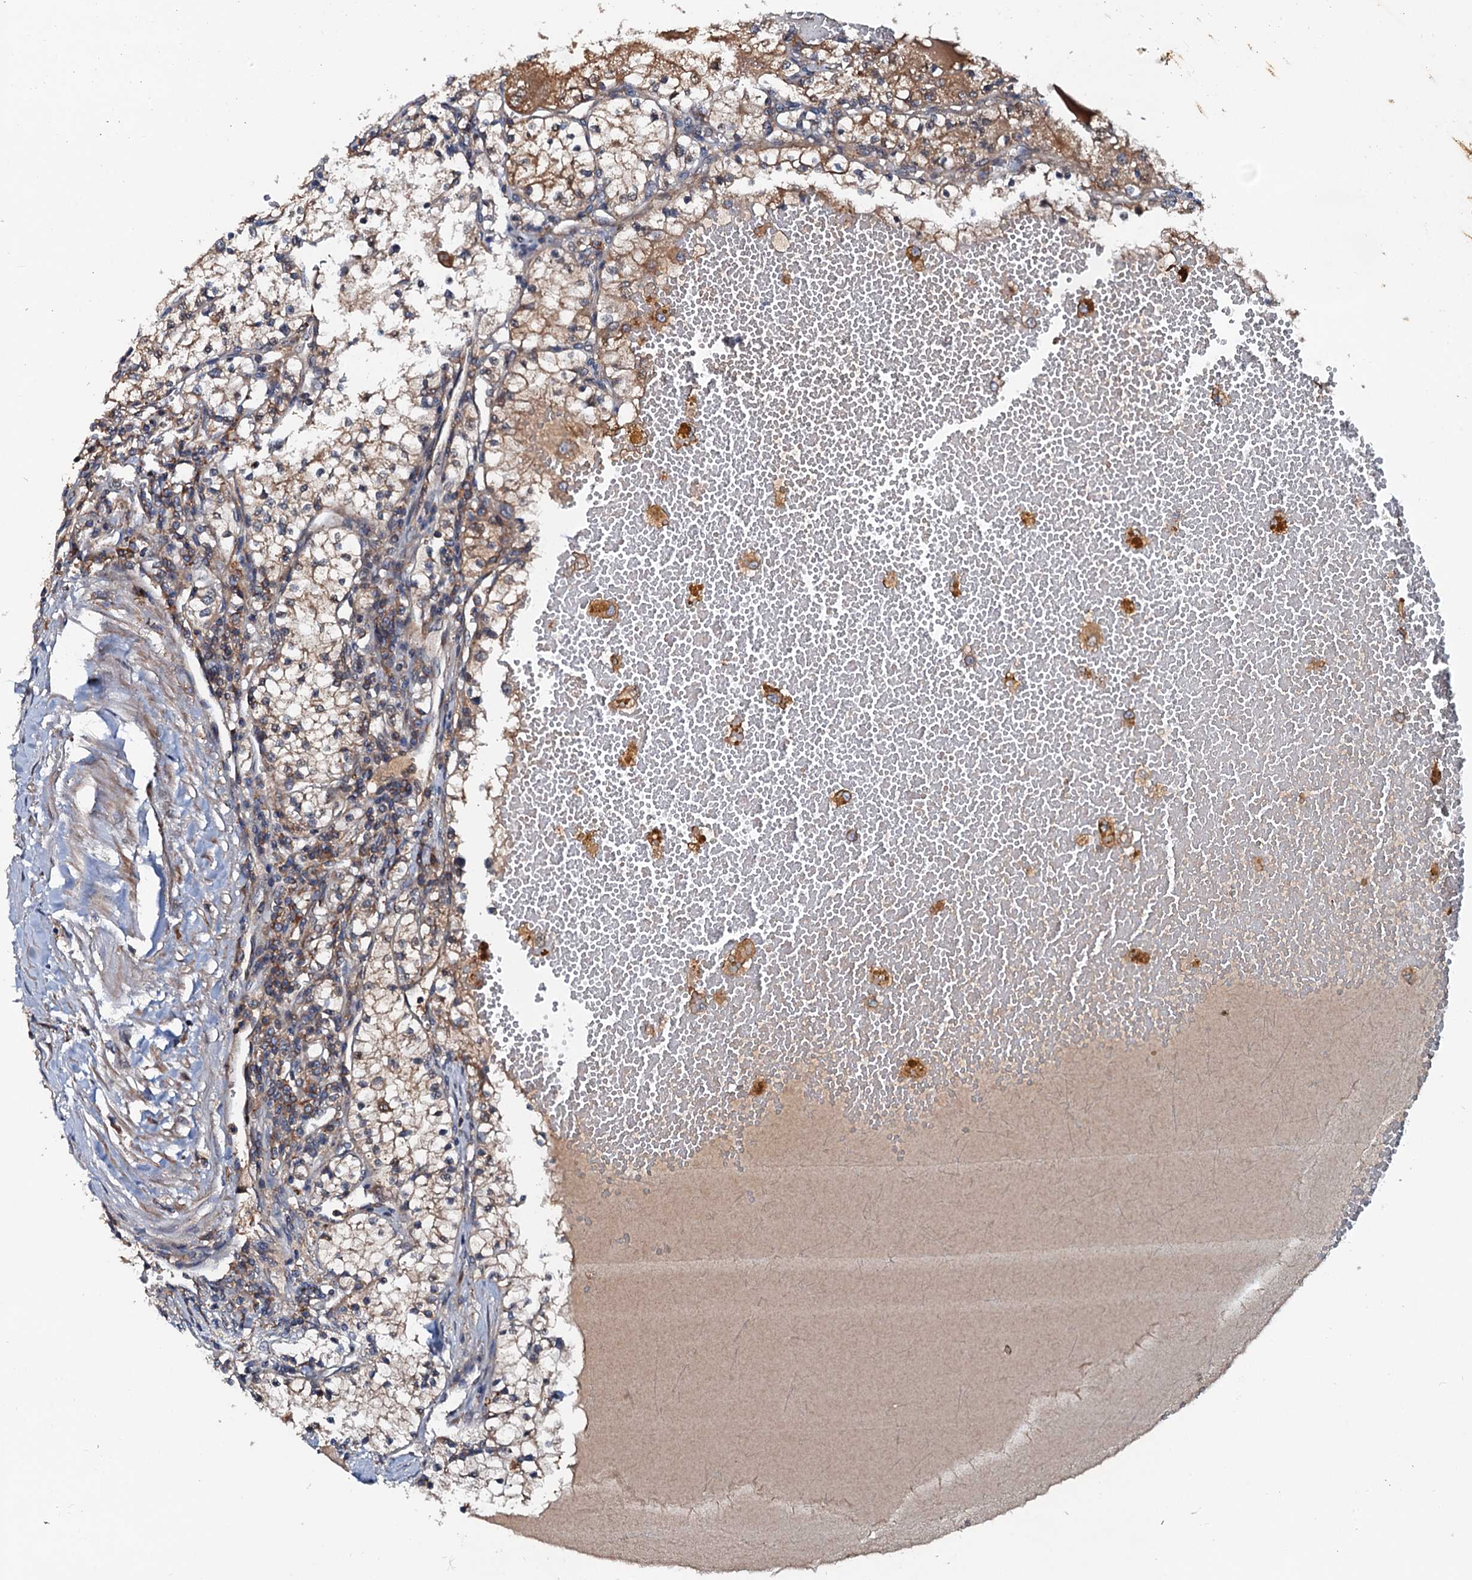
{"staining": {"intensity": "moderate", "quantity": ">75%", "location": "cytoplasmic/membranous"}, "tissue": "renal cancer", "cell_type": "Tumor cells", "image_type": "cancer", "snomed": [{"axis": "morphology", "description": "Normal tissue, NOS"}, {"axis": "morphology", "description": "Adenocarcinoma, NOS"}, {"axis": "topography", "description": "Kidney"}], "caption": "Immunohistochemical staining of human adenocarcinoma (renal) reveals medium levels of moderate cytoplasmic/membranous positivity in about >75% of tumor cells.", "gene": "EFL1", "patient": {"sex": "male", "age": 68}}